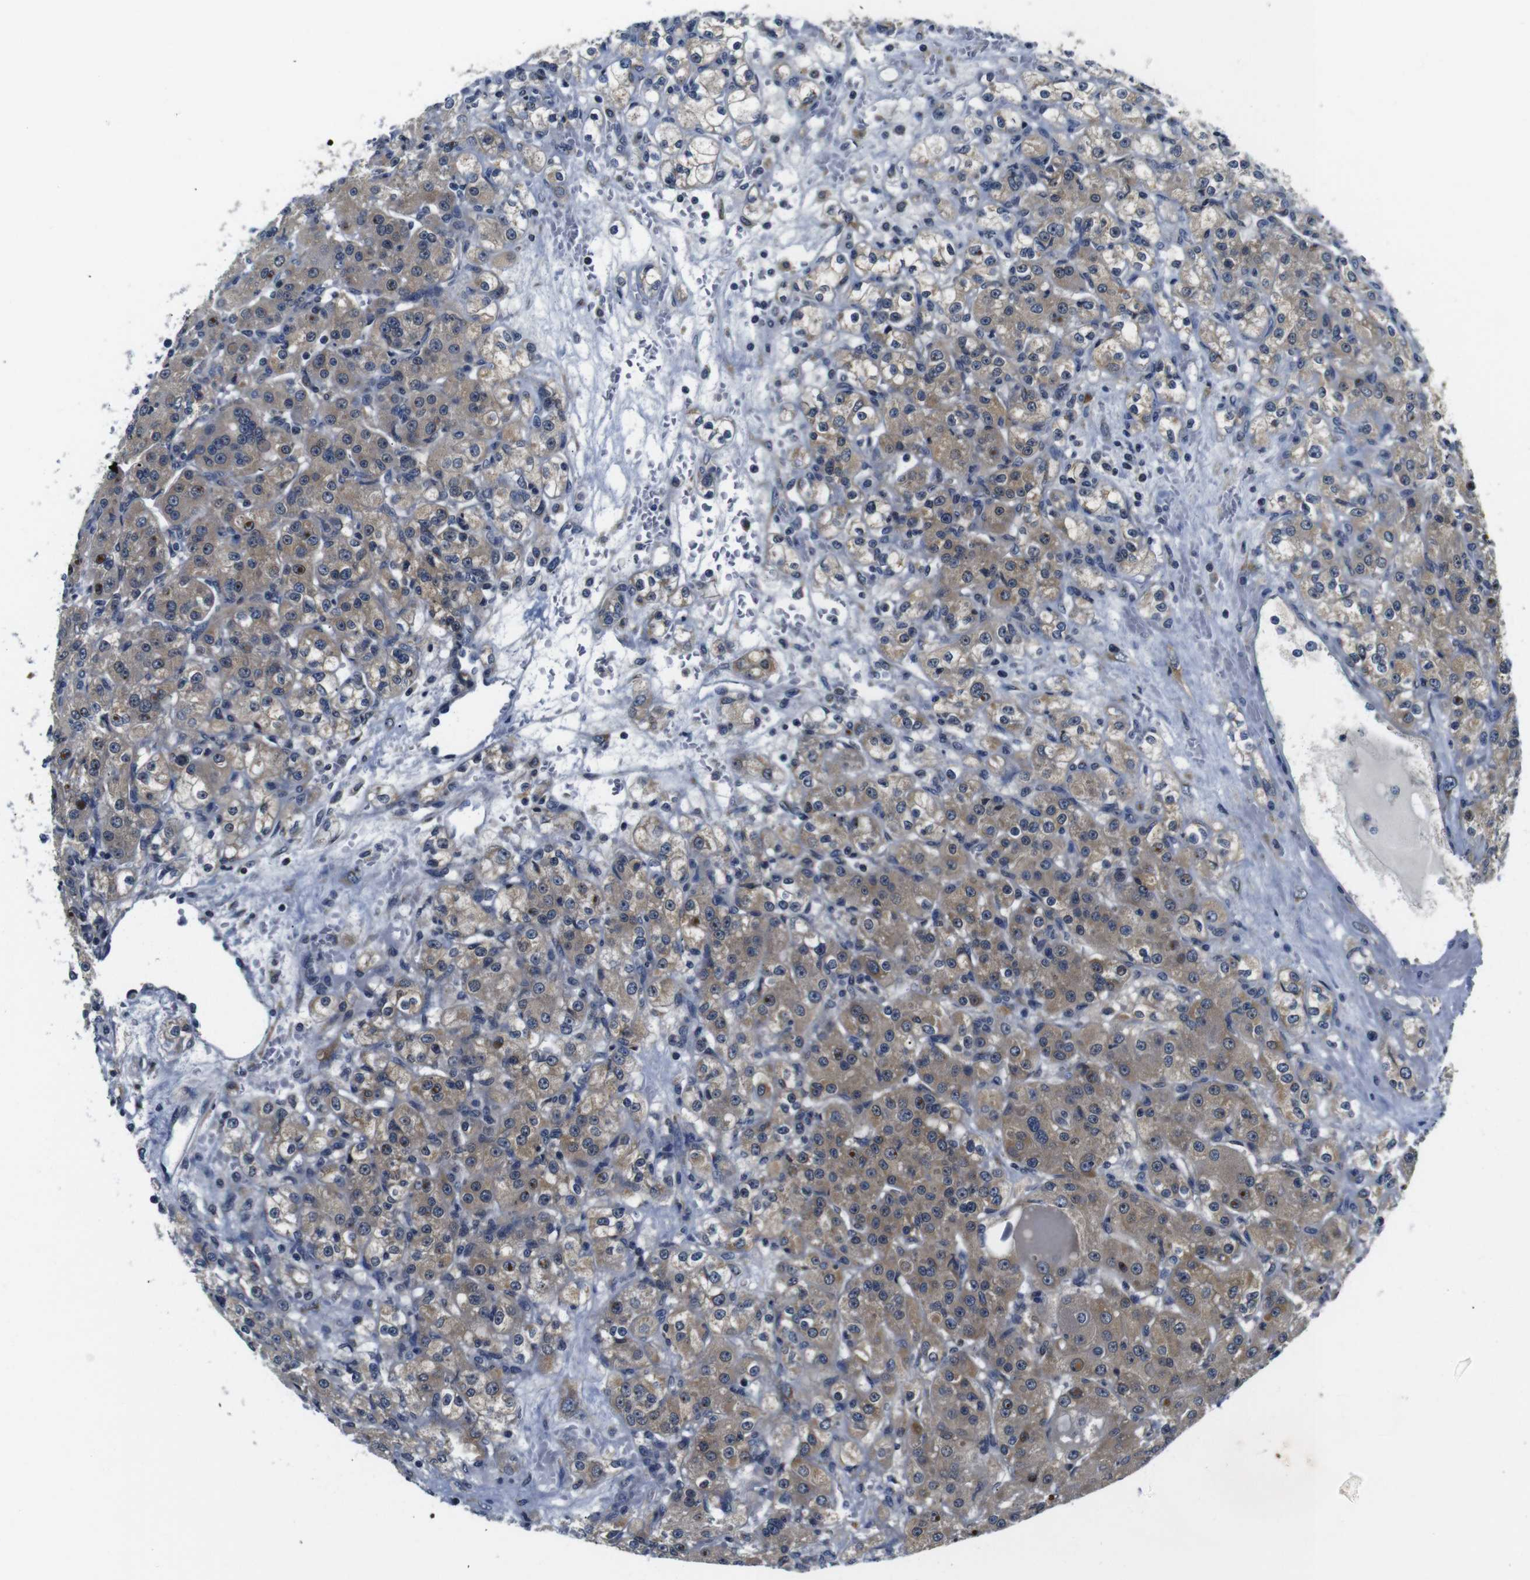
{"staining": {"intensity": "moderate", "quantity": ">75%", "location": "cytoplasmic/membranous"}, "tissue": "renal cancer", "cell_type": "Tumor cells", "image_type": "cancer", "snomed": [{"axis": "morphology", "description": "Normal tissue, NOS"}, {"axis": "morphology", "description": "Adenocarcinoma, NOS"}, {"axis": "topography", "description": "Kidney"}], "caption": "A brown stain labels moderate cytoplasmic/membranous staining of a protein in human adenocarcinoma (renal) tumor cells. The protein of interest is stained brown, and the nuclei are stained in blue (DAB (3,3'-diaminobenzidine) IHC with brightfield microscopy, high magnification).", "gene": "FKBP14", "patient": {"sex": "male", "age": 61}}